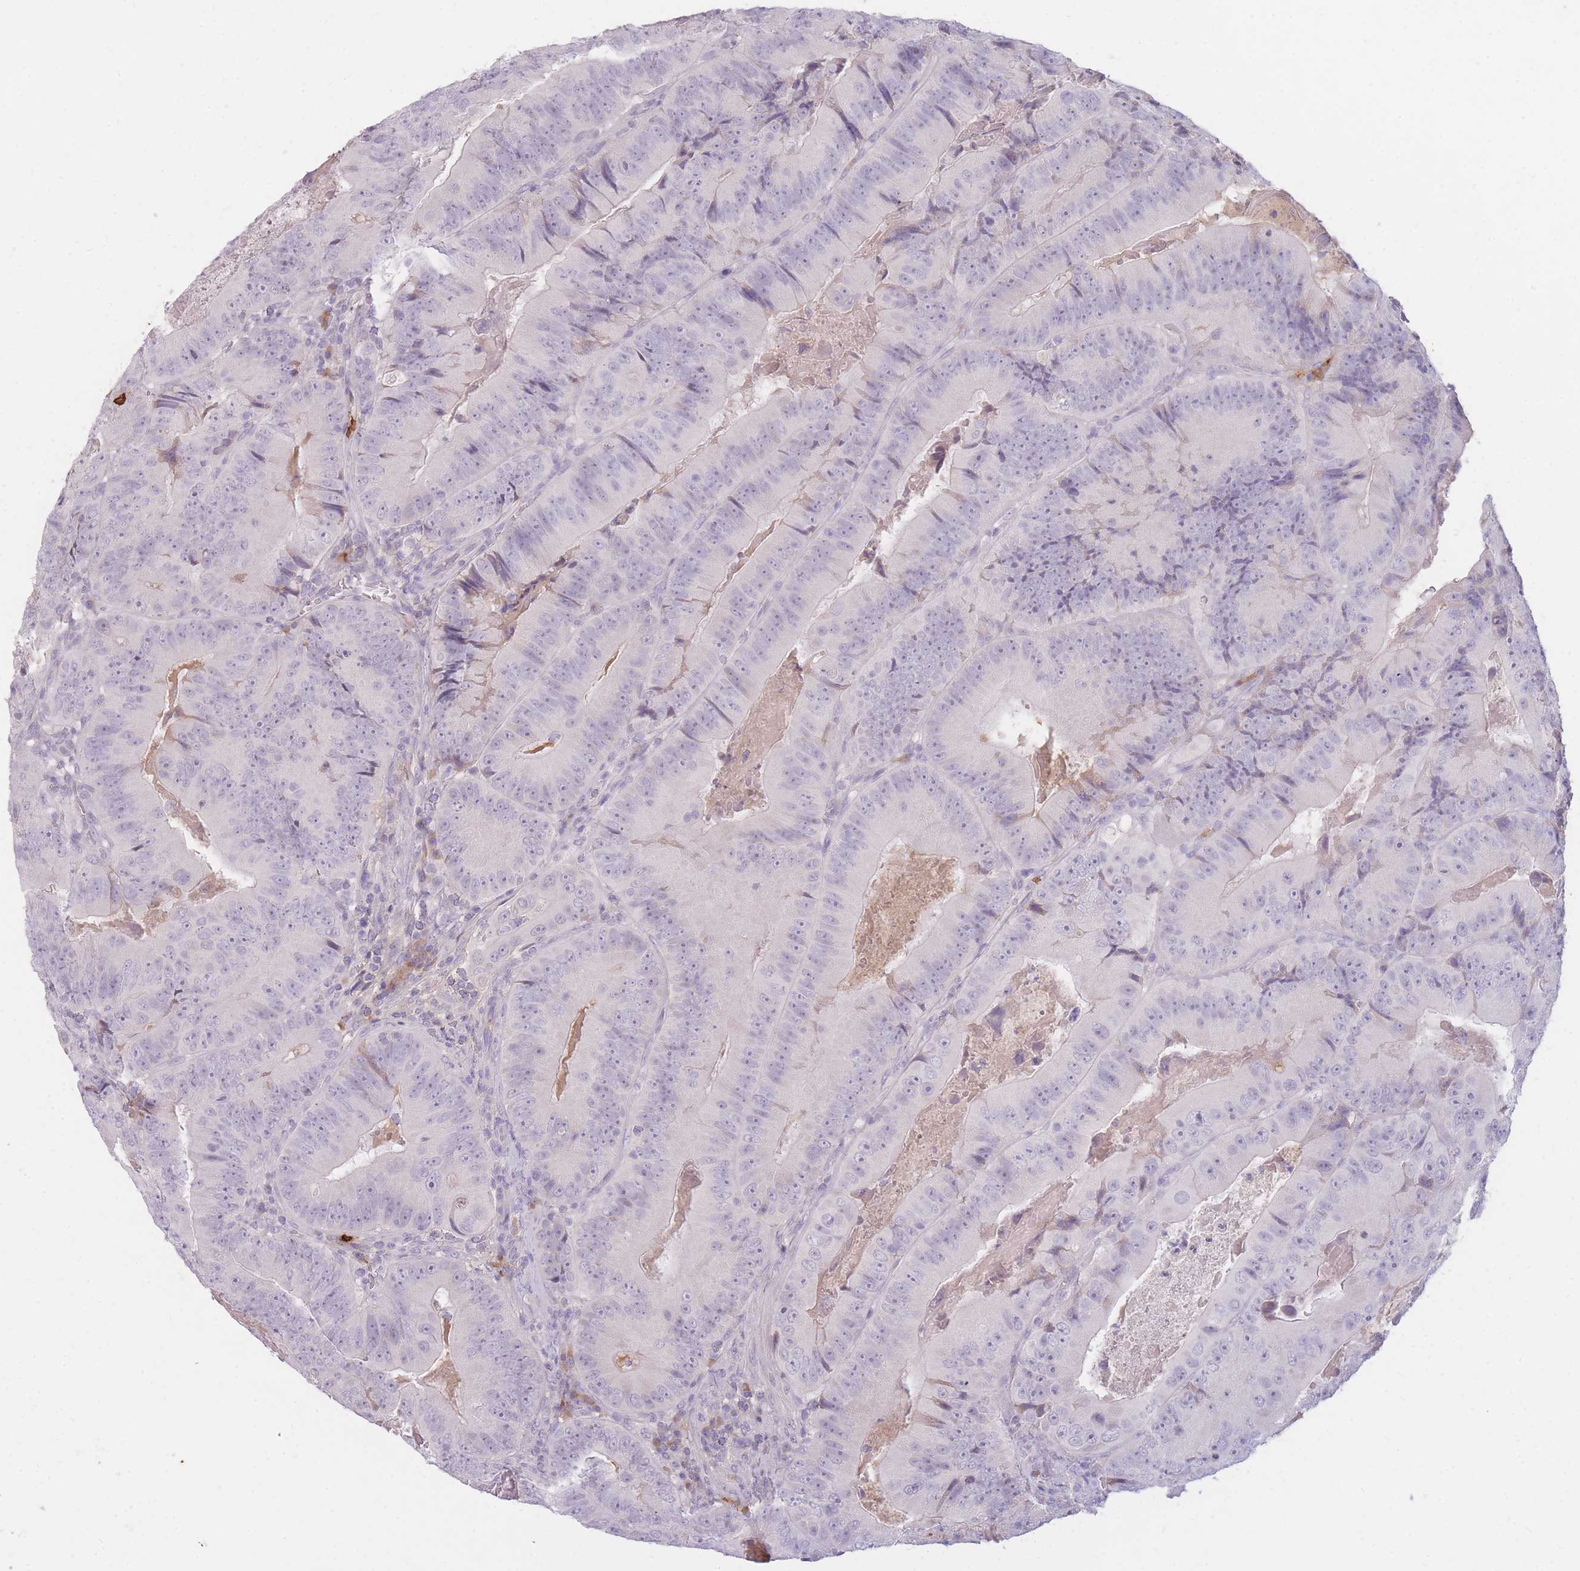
{"staining": {"intensity": "negative", "quantity": "none", "location": "none"}, "tissue": "colorectal cancer", "cell_type": "Tumor cells", "image_type": "cancer", "snomed": [{"axis": "morphology", "description": "Adenocarcinoma, NOS"}, {"axis": "topography", "description": "Colon"}], "caption": "An immunohistochemistry image of colorectal adenocarcinoma is shown. There is no staining in tumor cells of colorectal adenocarcinoma. Nuclei are stained in blue.", "gene": "TPSD1", "patient": {"sex": "female", "age": 86}}